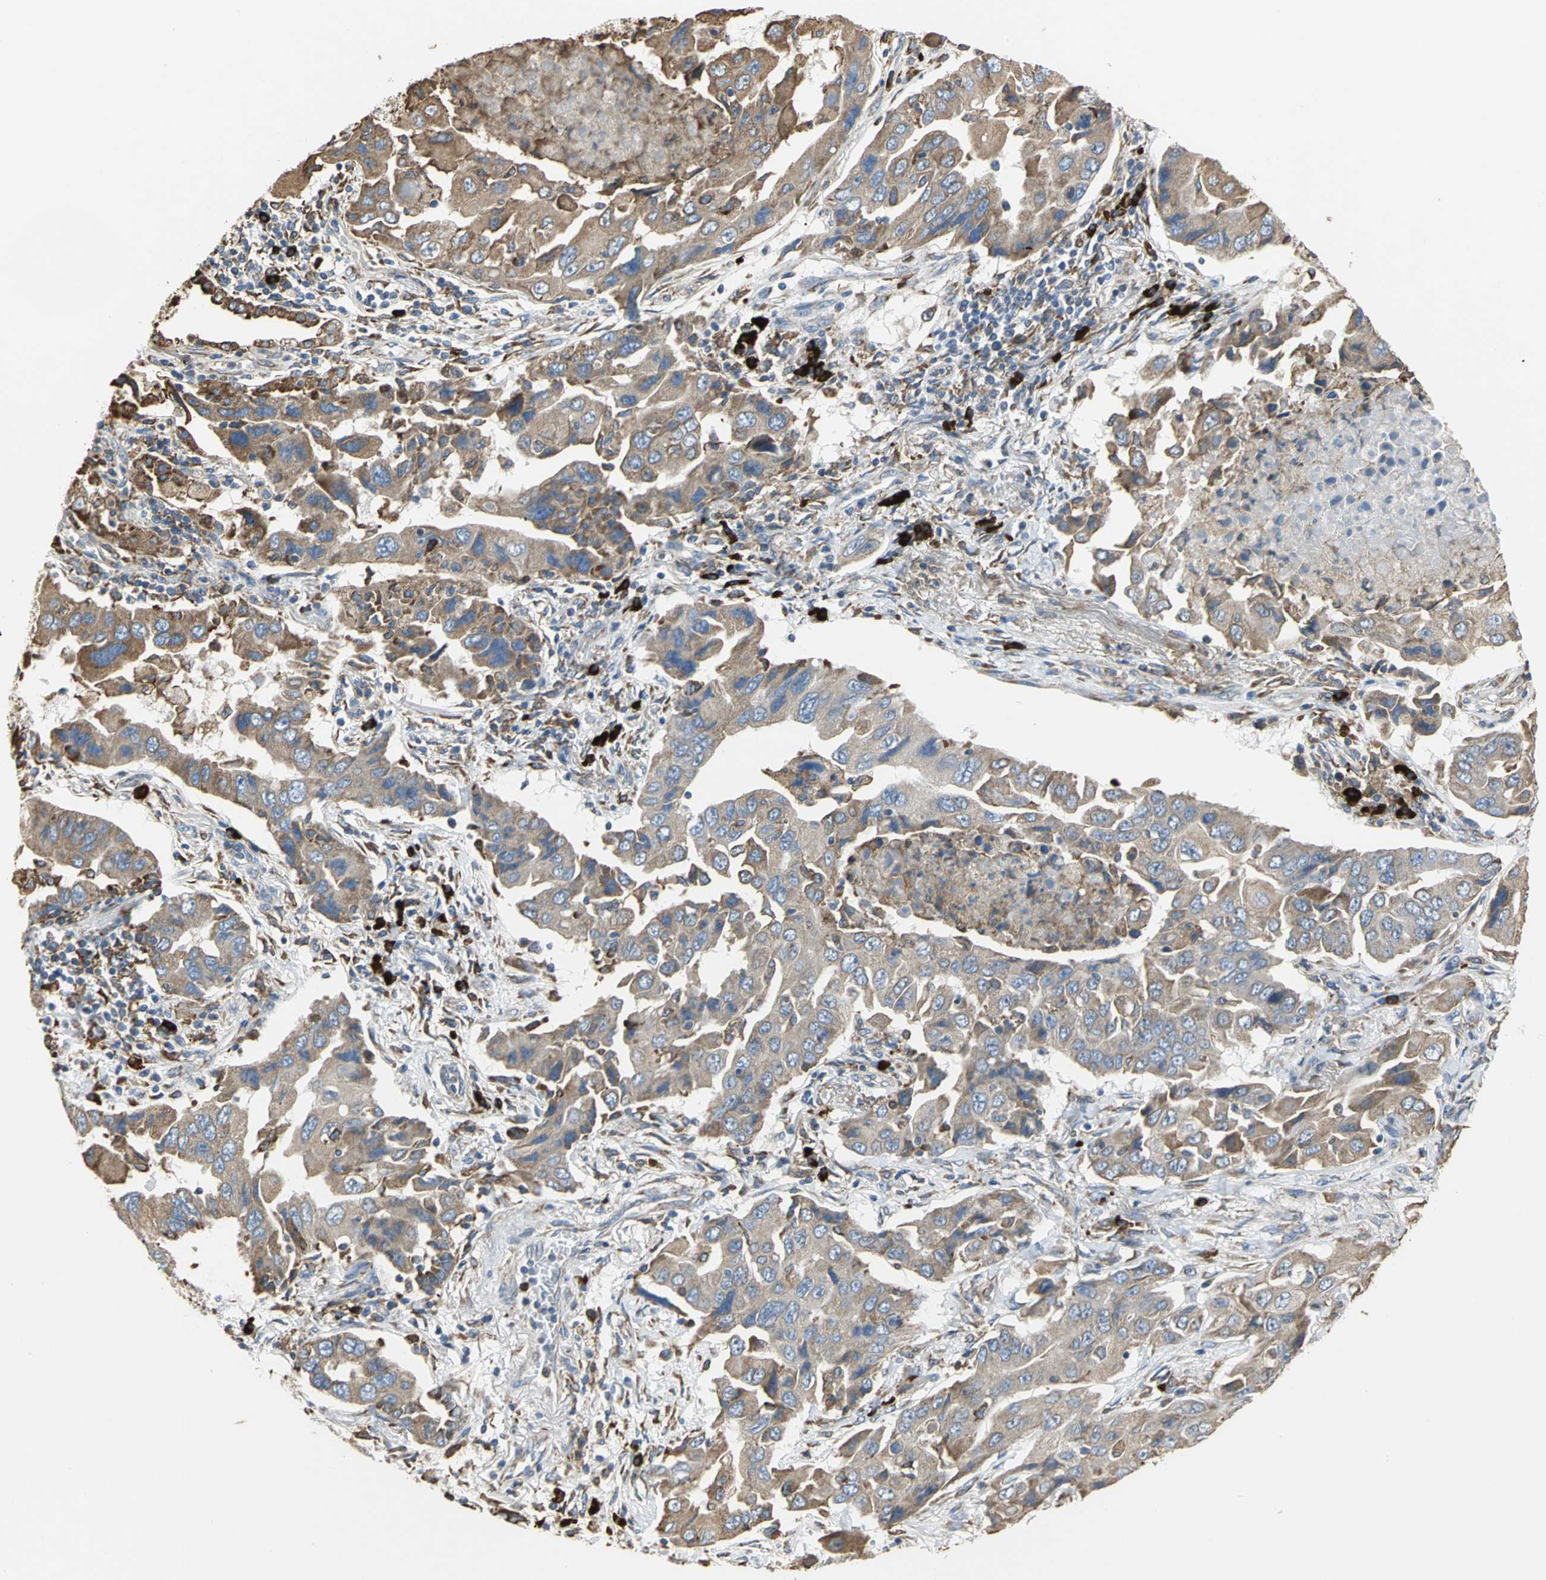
{"staining": {"intensity": "moderate", "quantity": ">75%", "location": "cytoplasmic/membranous"}, "tissue": "lung cancer", "cell_type": "Tumor cells", "image_type": "cancer", "snomed": [{"axis": "morphology", "description": "Adenocarcinoma, NOS"}, {"axis": "topography", "description": "Lung"}], "caption": "This micrograph demonstrates lung cancer stained with immunohistochemistry to label a protein in brown. The cytoplasmic/membranous of tumor cells show moderate positivity for the protein. Nuclei are counter-stained blue.", "gene": "SDF2L1", "patient": {"sex": "female", "age": 65}}